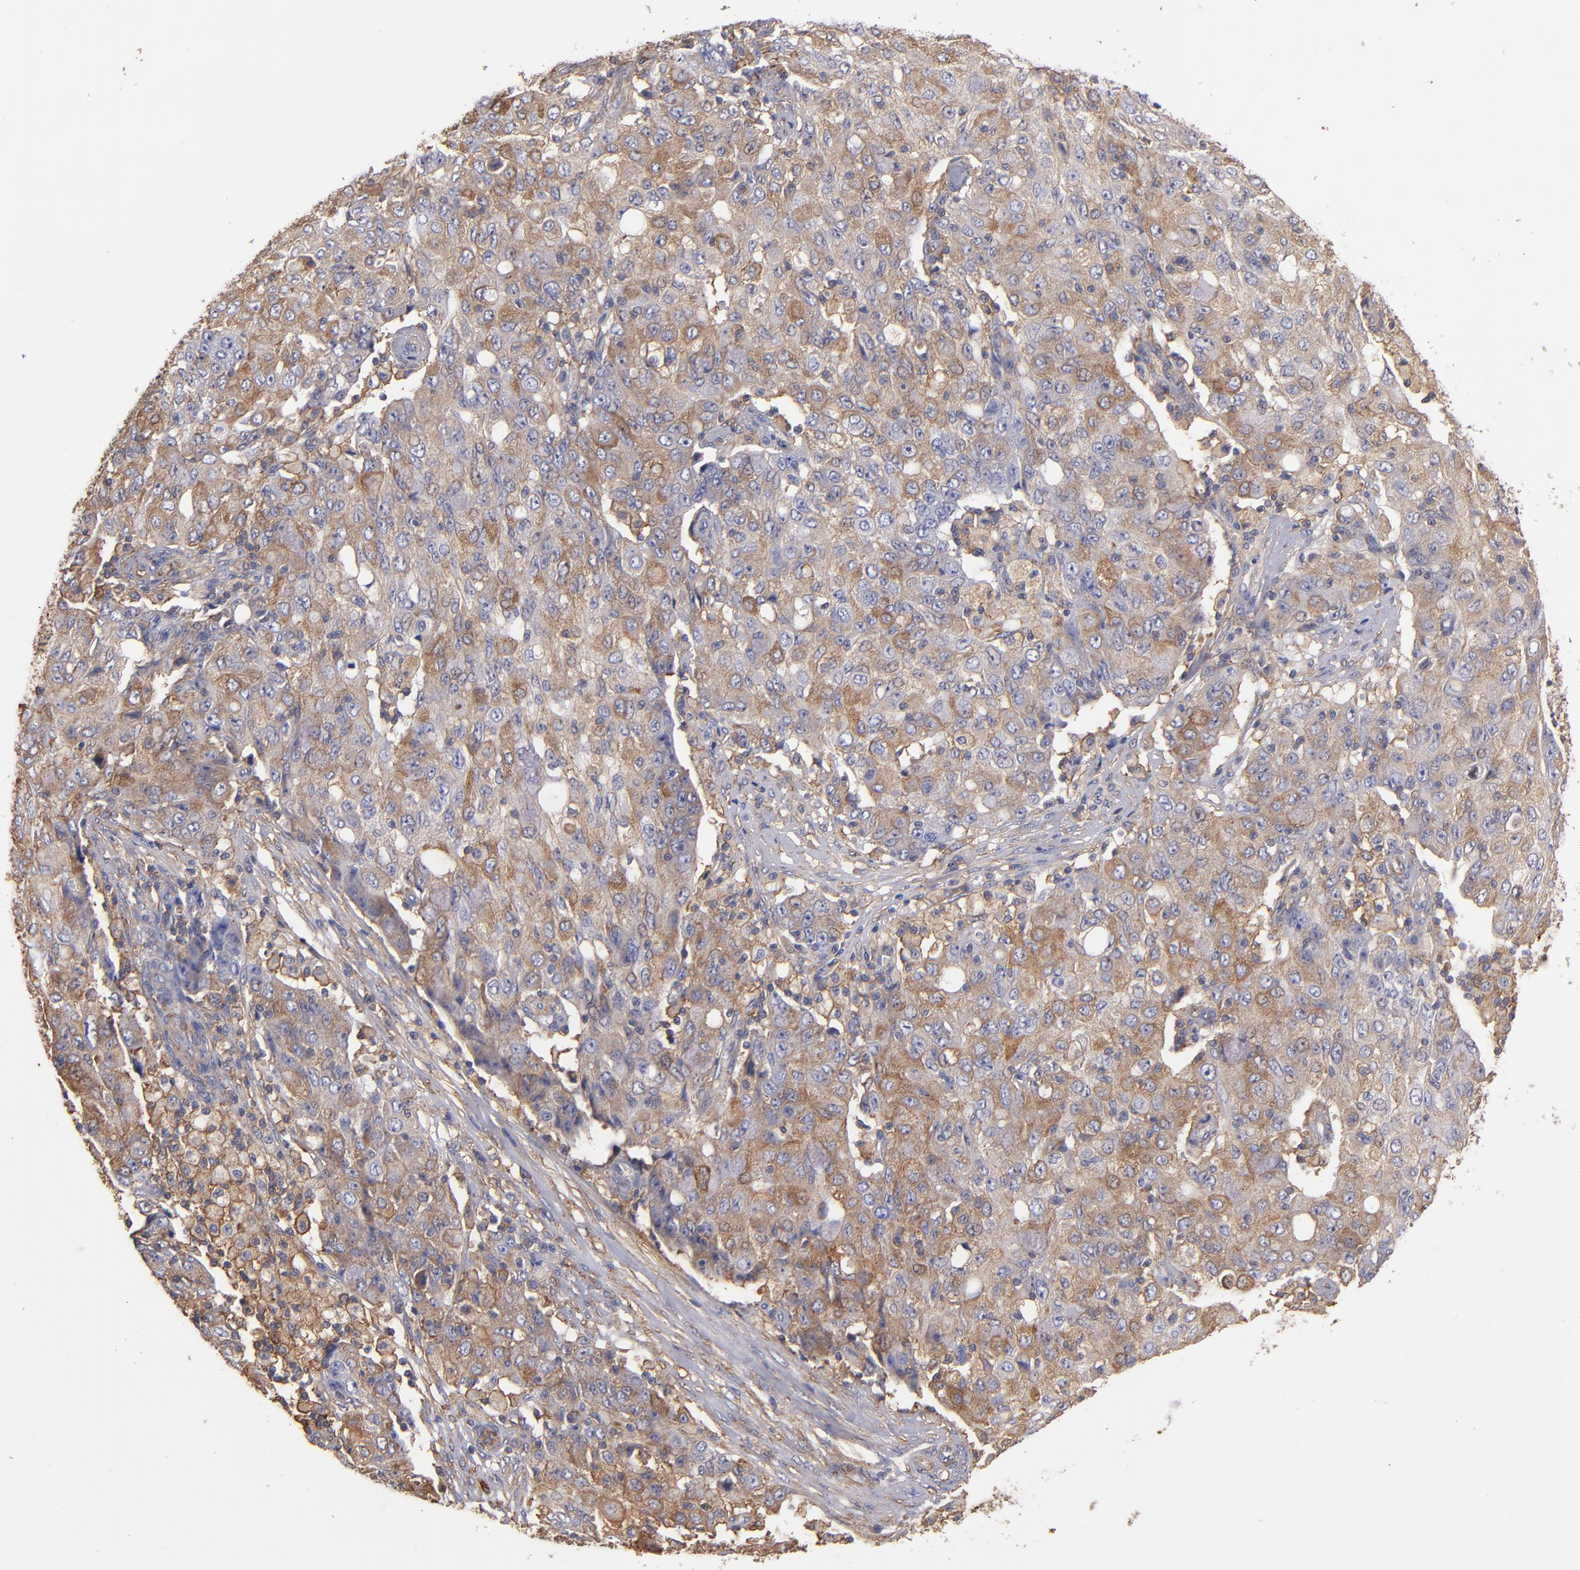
{"staining": {"intensity": "moderate", "quantity": "25%-75%", "location": "cytoplasmic/membranous"}, "tissue": "ovarian cancer", "cell_type": "Tumor cells", "image_type": "cancer", "snomed": [{"axis": "morphology", "description": "Carcinoma, endometroid"}, {"axis": "topography", "description": "Ovary"}], "caption": "IHC of human ovarian cancer shows medium levels of moderate cytoplasmic/membranous expression in about 25%-75% of tumor cells.", "gene": "MVP", "patient": {"sex": "female", "age": 42}}